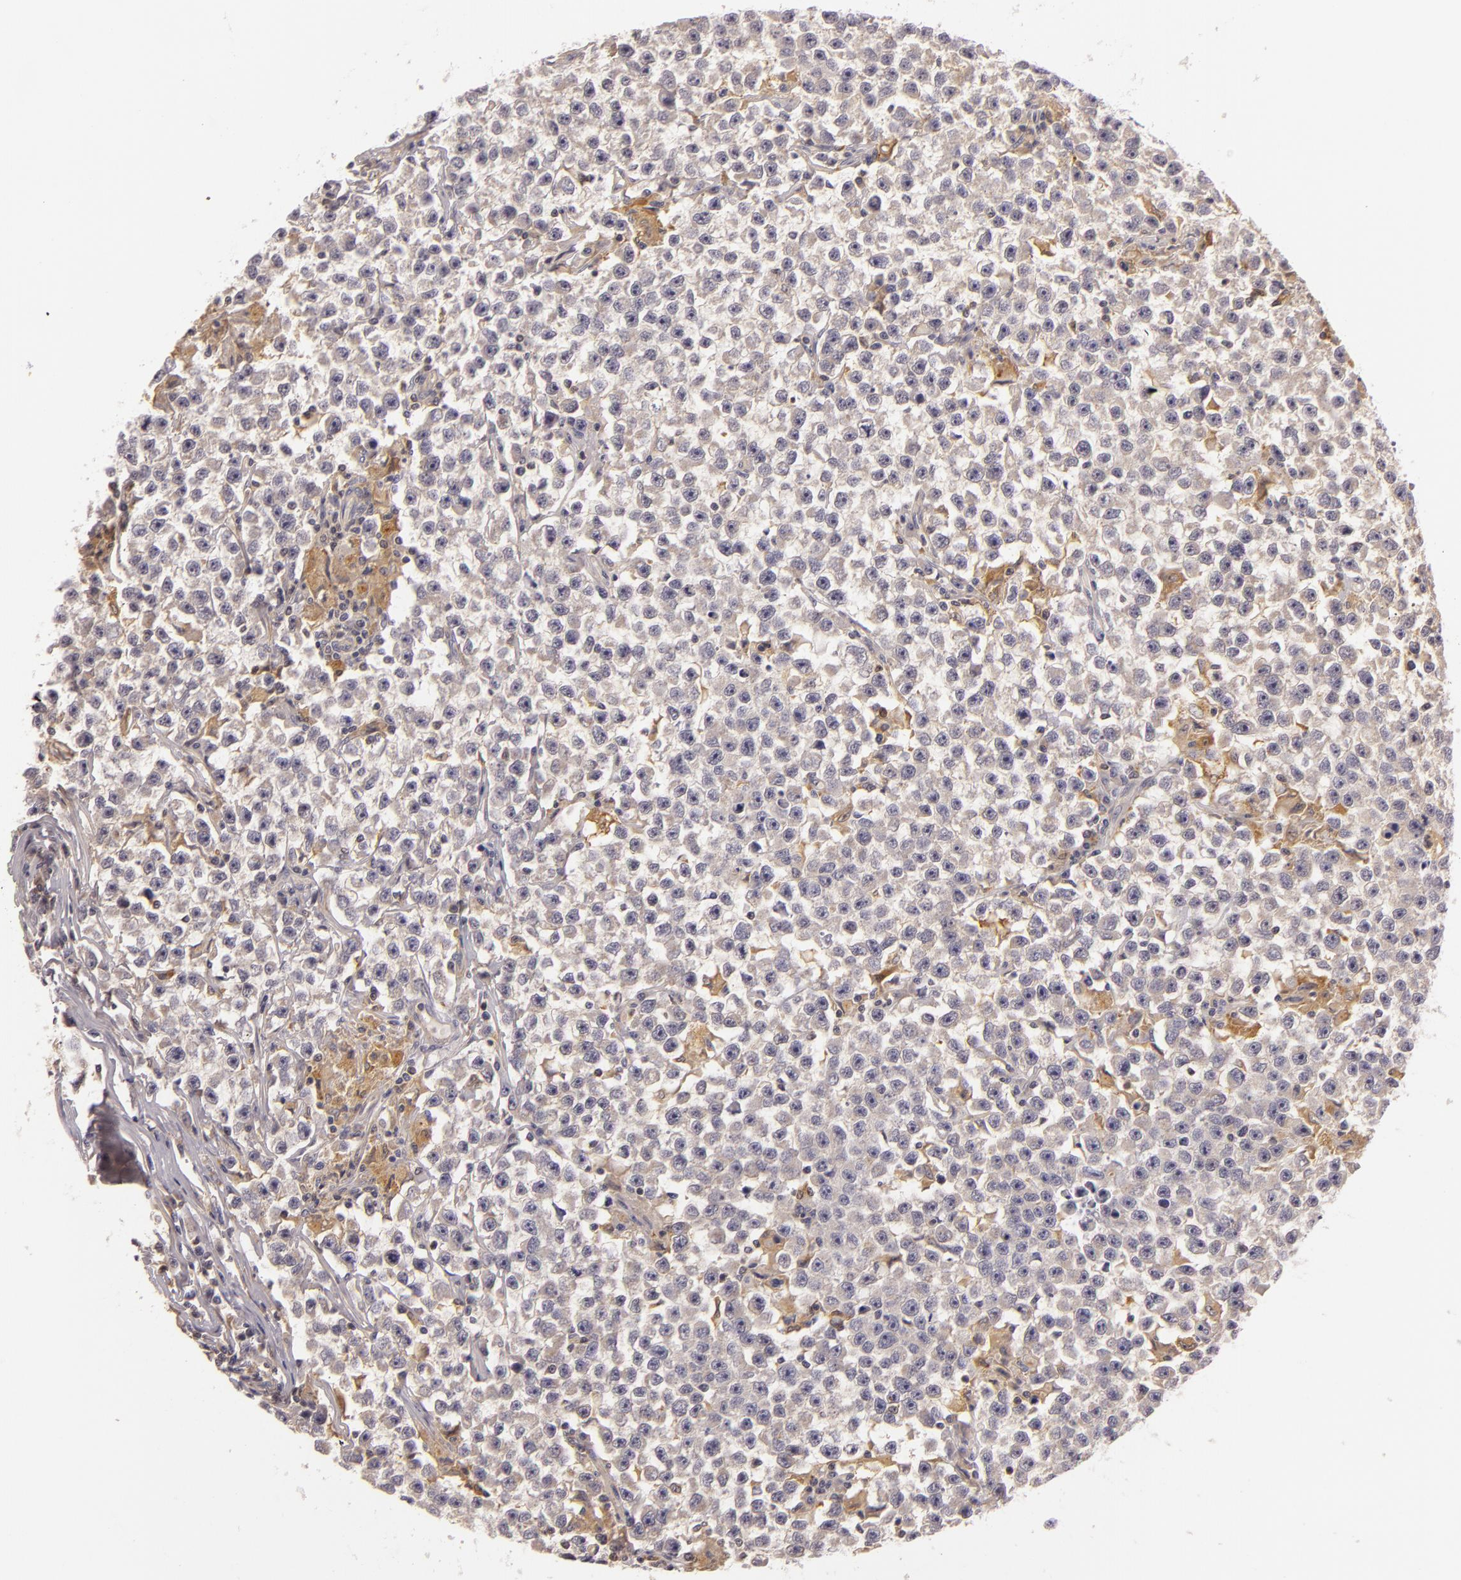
{"staining": {"intensity": "weak", "quantity": "25%-75%", "location": "cytoplasmic/membranous"}, "tissue": "testis cancer", "cell_type": "Tumor cells", "image_type": "cancer", "snomed": [{"axis": "morphology", "description": "Seminoma, NOS"}, {"axis": "topography", "description": "Testis"}], "caption": "DAB immunohistochemical staining of testis seminoma displays weak cytoplasmic/membranous protein positivity in approximately 25%-75% of tumor cells.", "gene": "TOM1", "patient": {"sex": "male", "age": 33}}